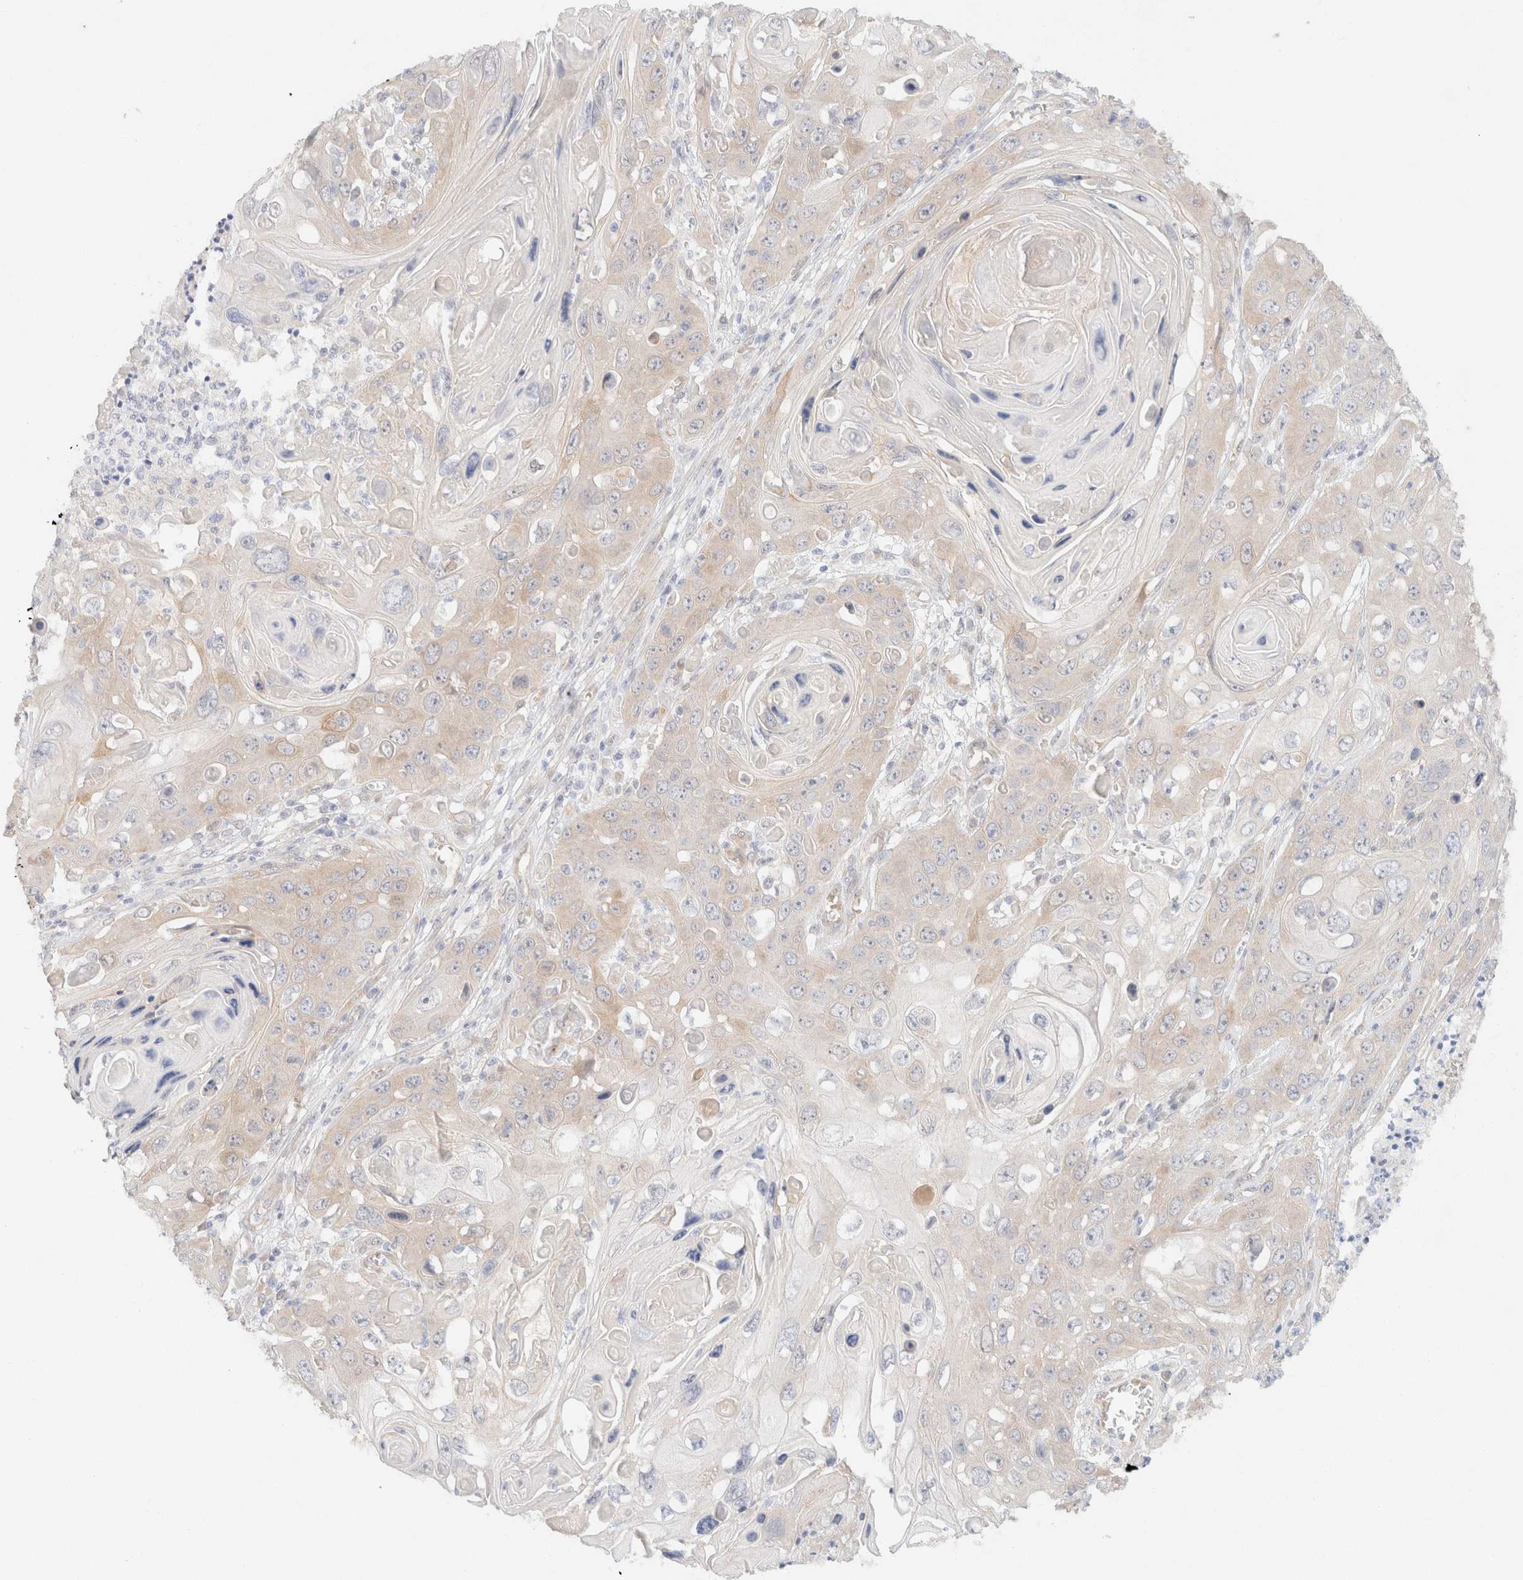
{"staining": {"intensity": "weak", "quantity": "25%-75%", "location": "cytoplasmic/membranous"}, "tissue": "skin cancer", "cell_type": "Tumor cells", "image_type": "cancer", "snomed": [{"axis": "morphology", "description": "Squamous cell carcinoma, NOS"}, {"axis": "topography", "description": "Skin"}], "caption": "Skin squamous cell carcinoma stained with DAB (3,3'-diaminobenzidine) immunohistochemistry exhibits low levels of weak cytoplasmic/membranous positivity in about 25%-75% of tumor cells.", "gene": "CSNK1E", "patient": {"sex": "male", "age": 55}}